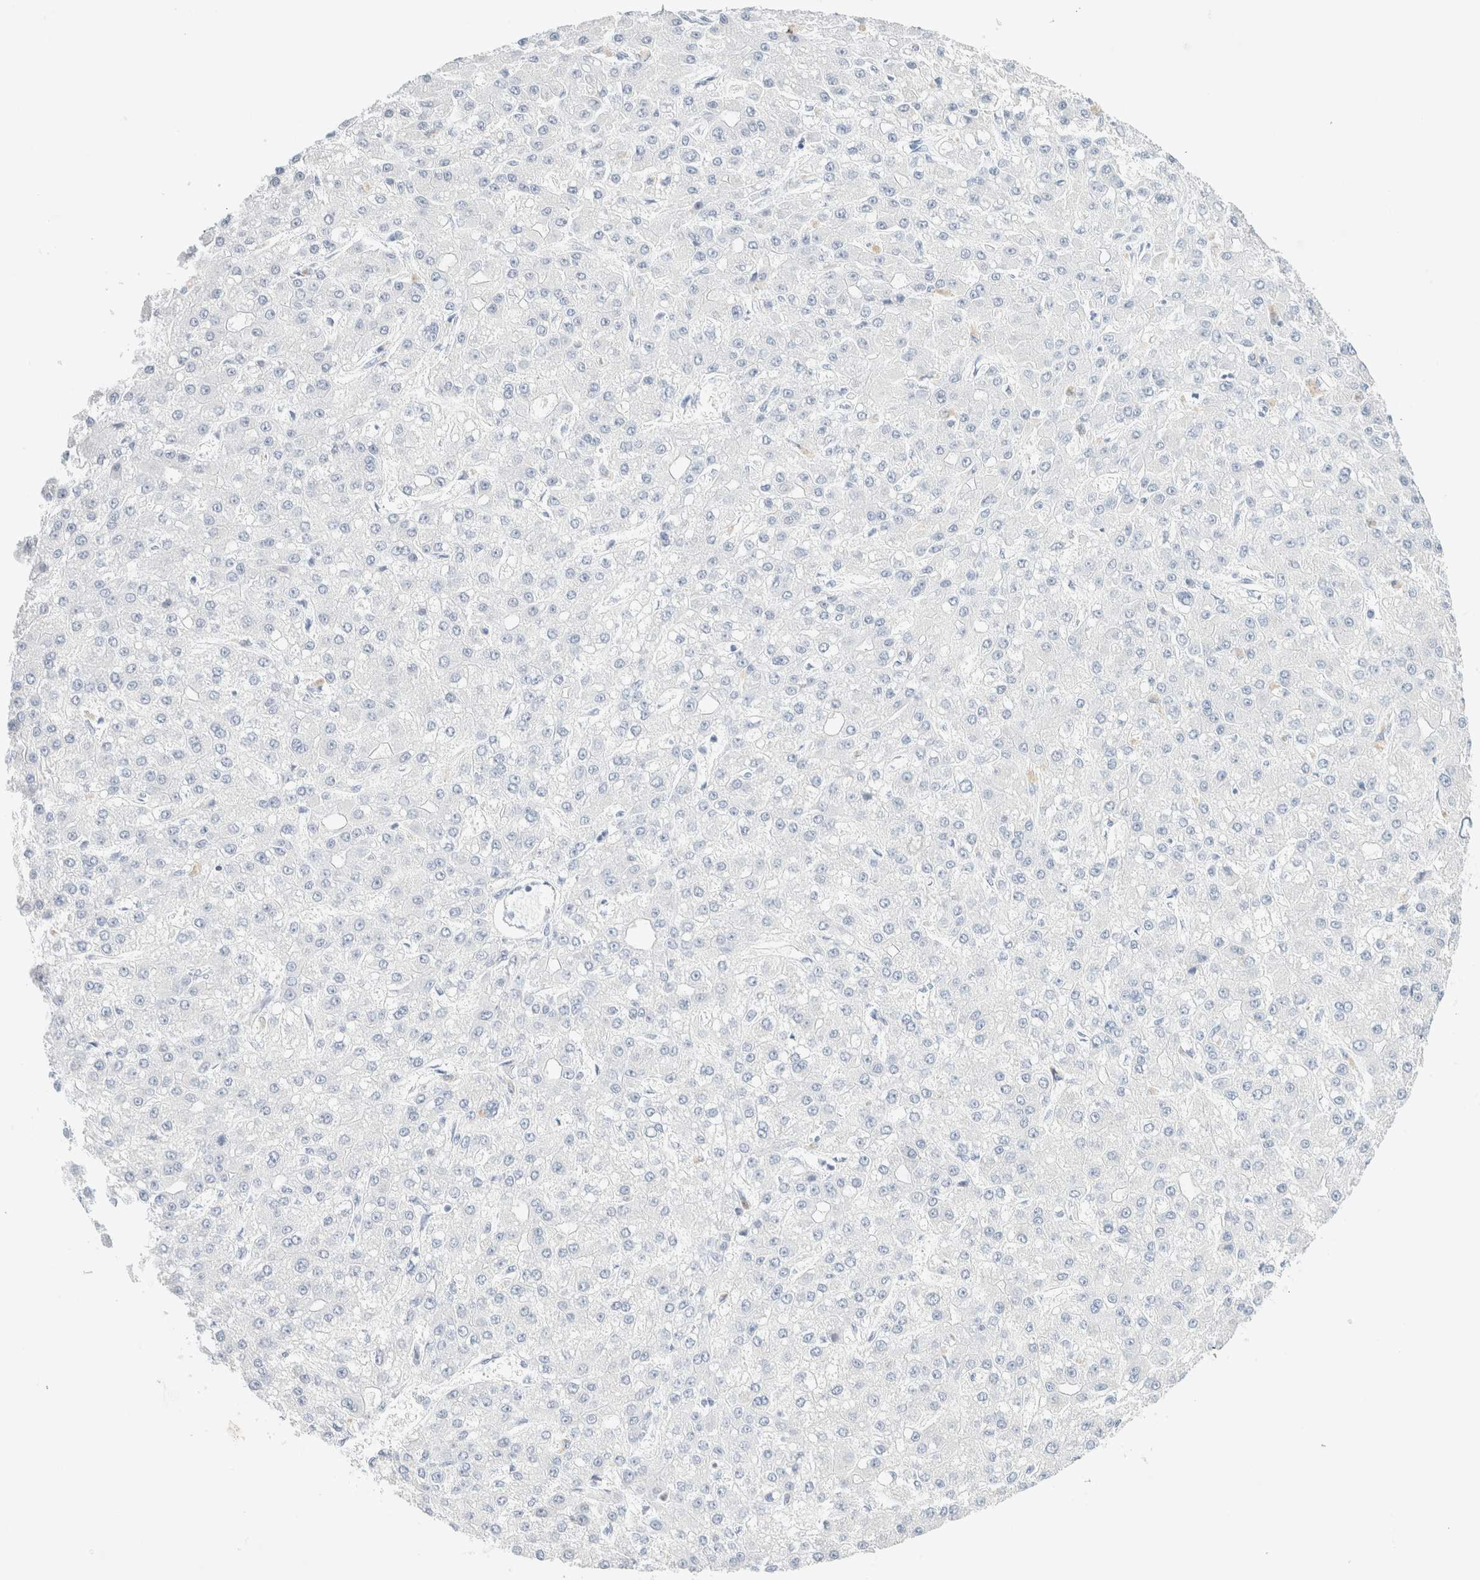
{"staining": {"intensity": "negative", "quantity": "none", "location": "none"}, "tissue": "liver cancer", "cell_type": "Tumor cells", "image_type": "cancer", "snomed": [{"axis": "morphology", "description": "Carcinoma, Hepatocellular, NOS"}, {"axis": "topography", "description": "Liver"}], "caption": "IHC micrograph of human liver hepatocellular carcinoma stained for a protein (brown), which shows no expression in tumor cells.", "gene": "SLC25A48", "patient": {"sex": "male", "age": 67}}